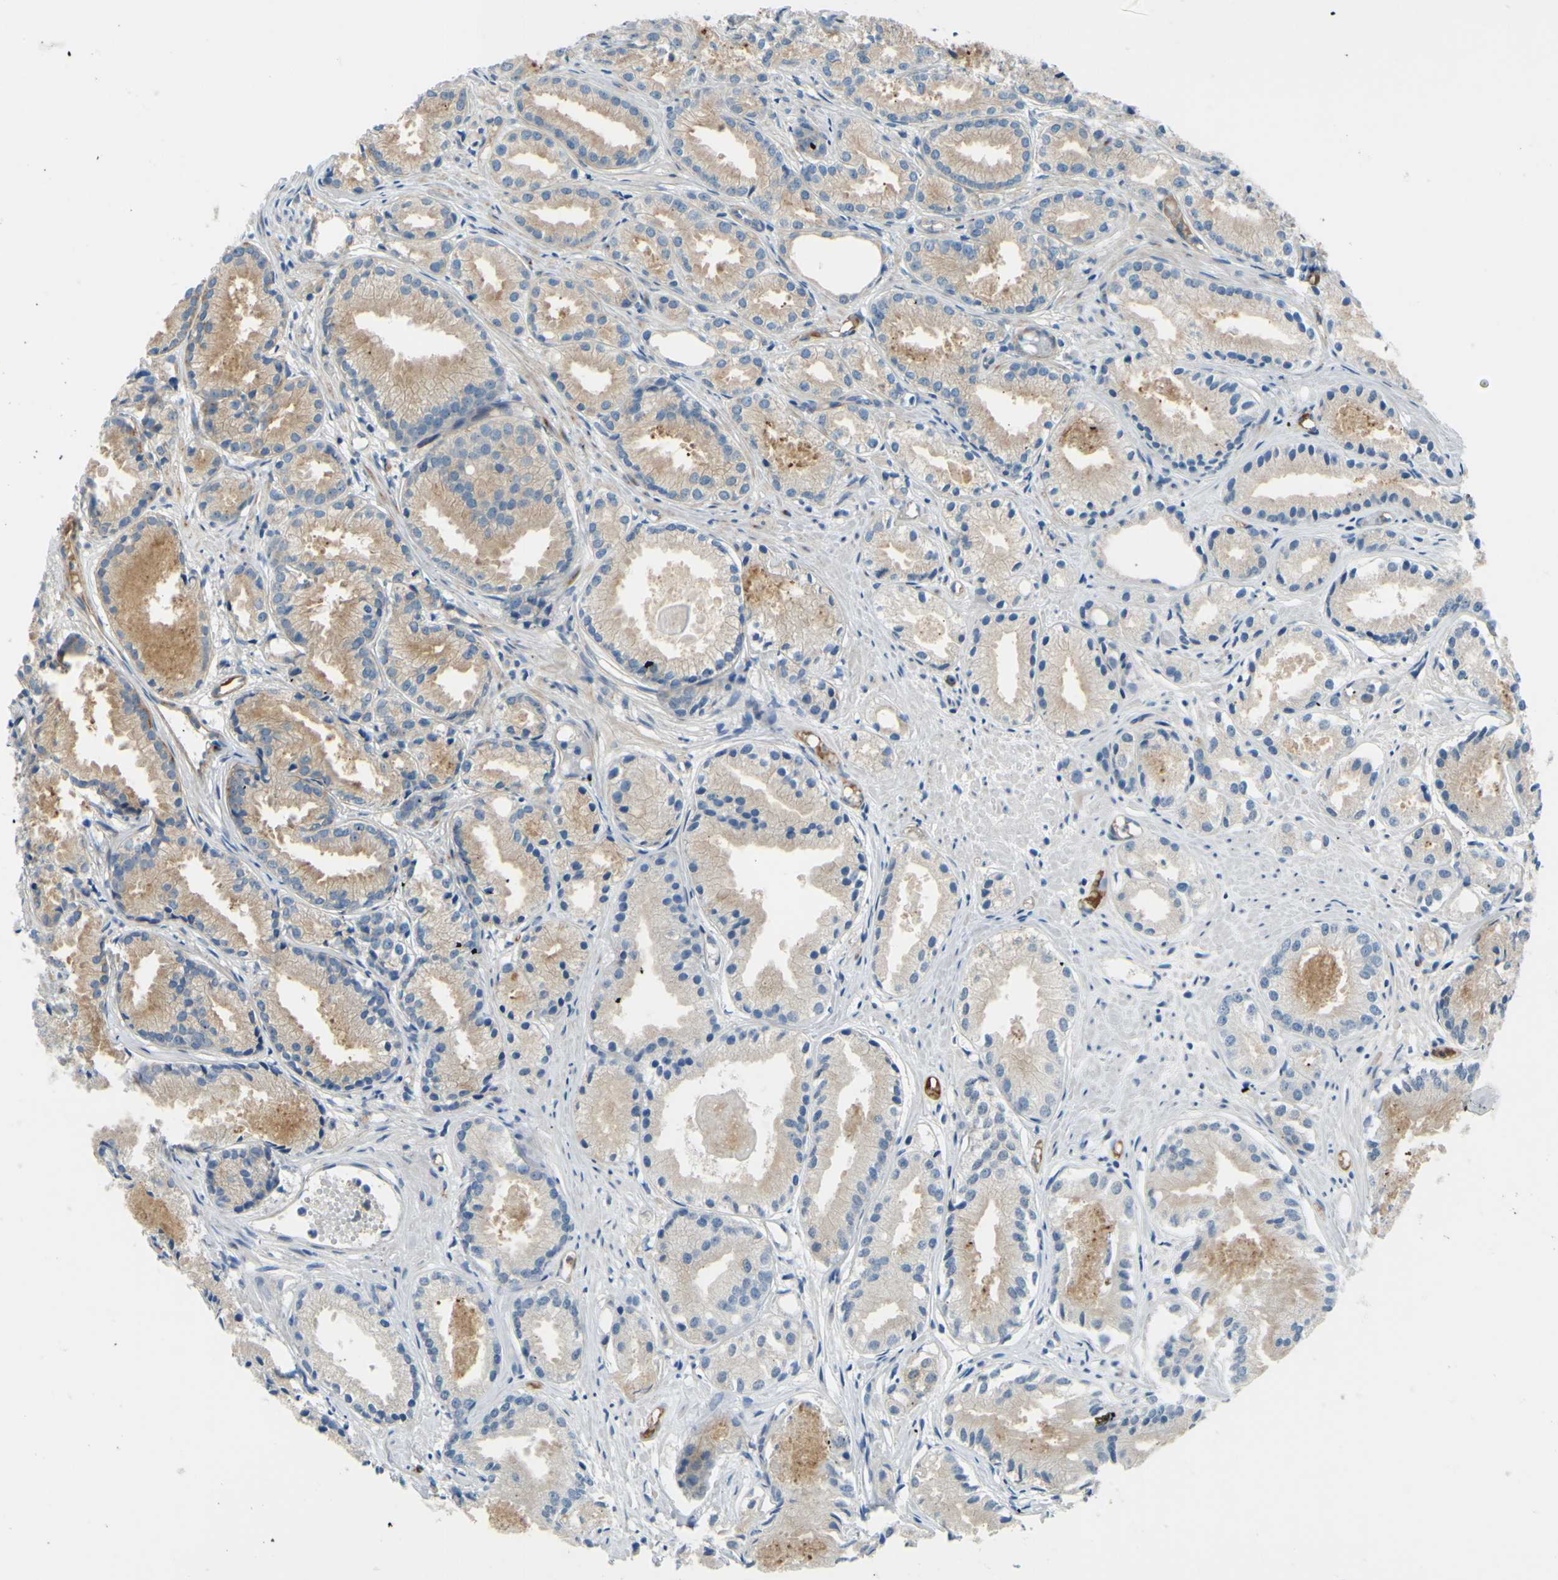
{"staining": {"intensity": "weak", "quantity": ">75%", "location": "cytoplasmic/membranous"}, "tissue": "prostate cancer", "cell_type": "Tumor cells", "image_type": "cancer", "snomed": [{"axis": "morphology", "description": "Adenocarcinoma, Low grade"}, {"axis": "topography", "description": "Prostate"}], "caption": "Immunohistochemical staining of human low-grade adenocarcinoma (prostate) shows low levels of weak cytoplasmic/membranous protein staining in about >75% of tumor cells. (DAB IHC, brown staining for protein, blue staining for nuclei).", "gene": "ARHGAP1", "patient": {"sex": "male", "age": 72}}